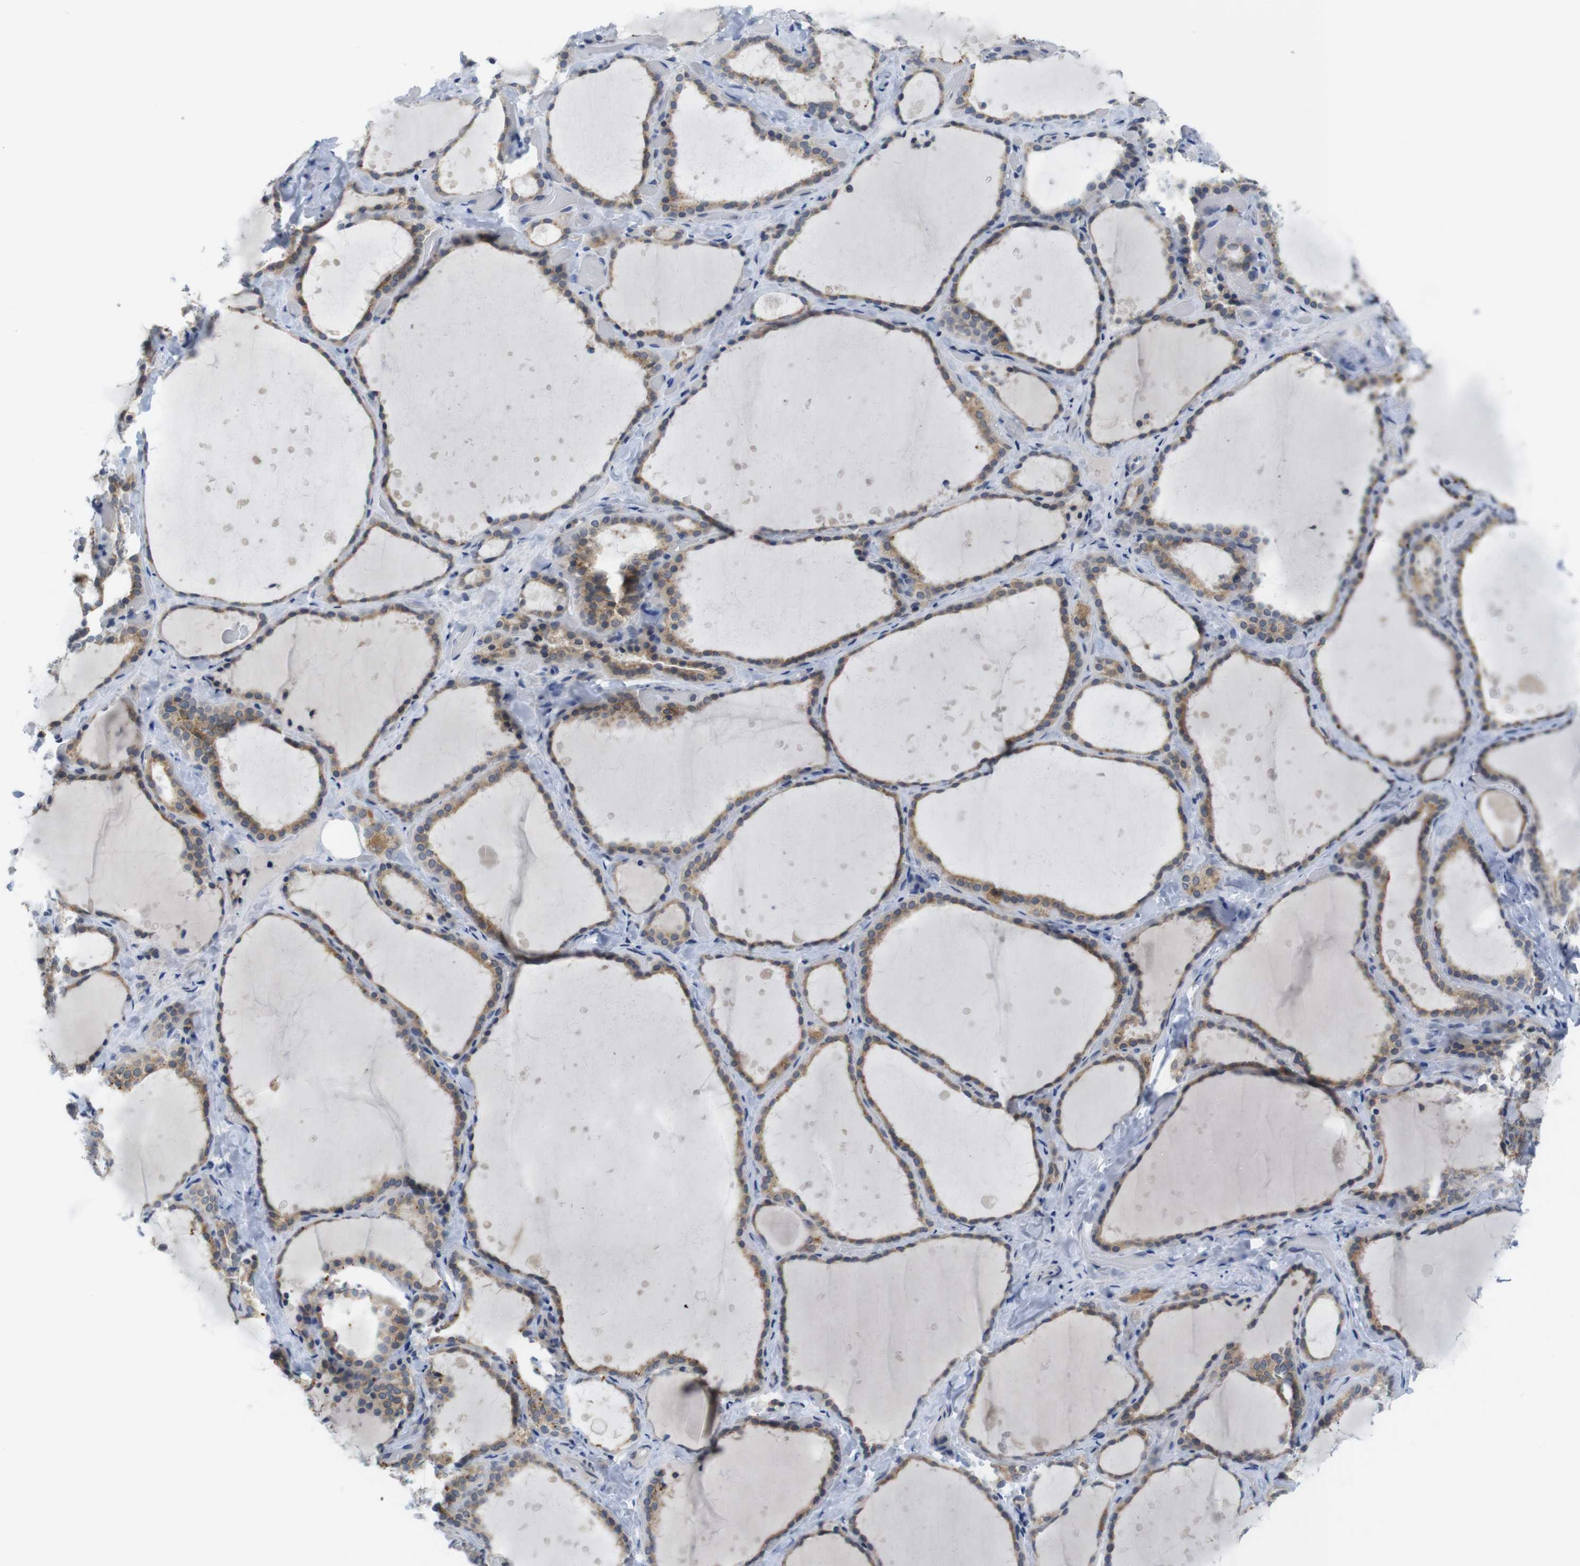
{"staining": {"intensity": "moderate", "quantity": ">75%", "location": "cytoplasmic/membranous"}, "tissue": "thyroid gland", "cell_type": "Glandular cells", "image_type": "normal", "snomed": [{"axis": "morphology", "description": "Normal tissue, NOS"}, {"axis": "topography", "description": "Thyroid gland"}], "caption": "A high-resolution image shows immunohistochemistry (IHC) staining of unremarkable thyroid gland, which exhibits moderate cytoplasmic/membranous positivity in approximately >75% of glandular cells. The protein of interest is shown in brown color, while the nuclei are stained blue.", "gene": "ERGIC3", "patient": {"sex": "female", "age": 44}}